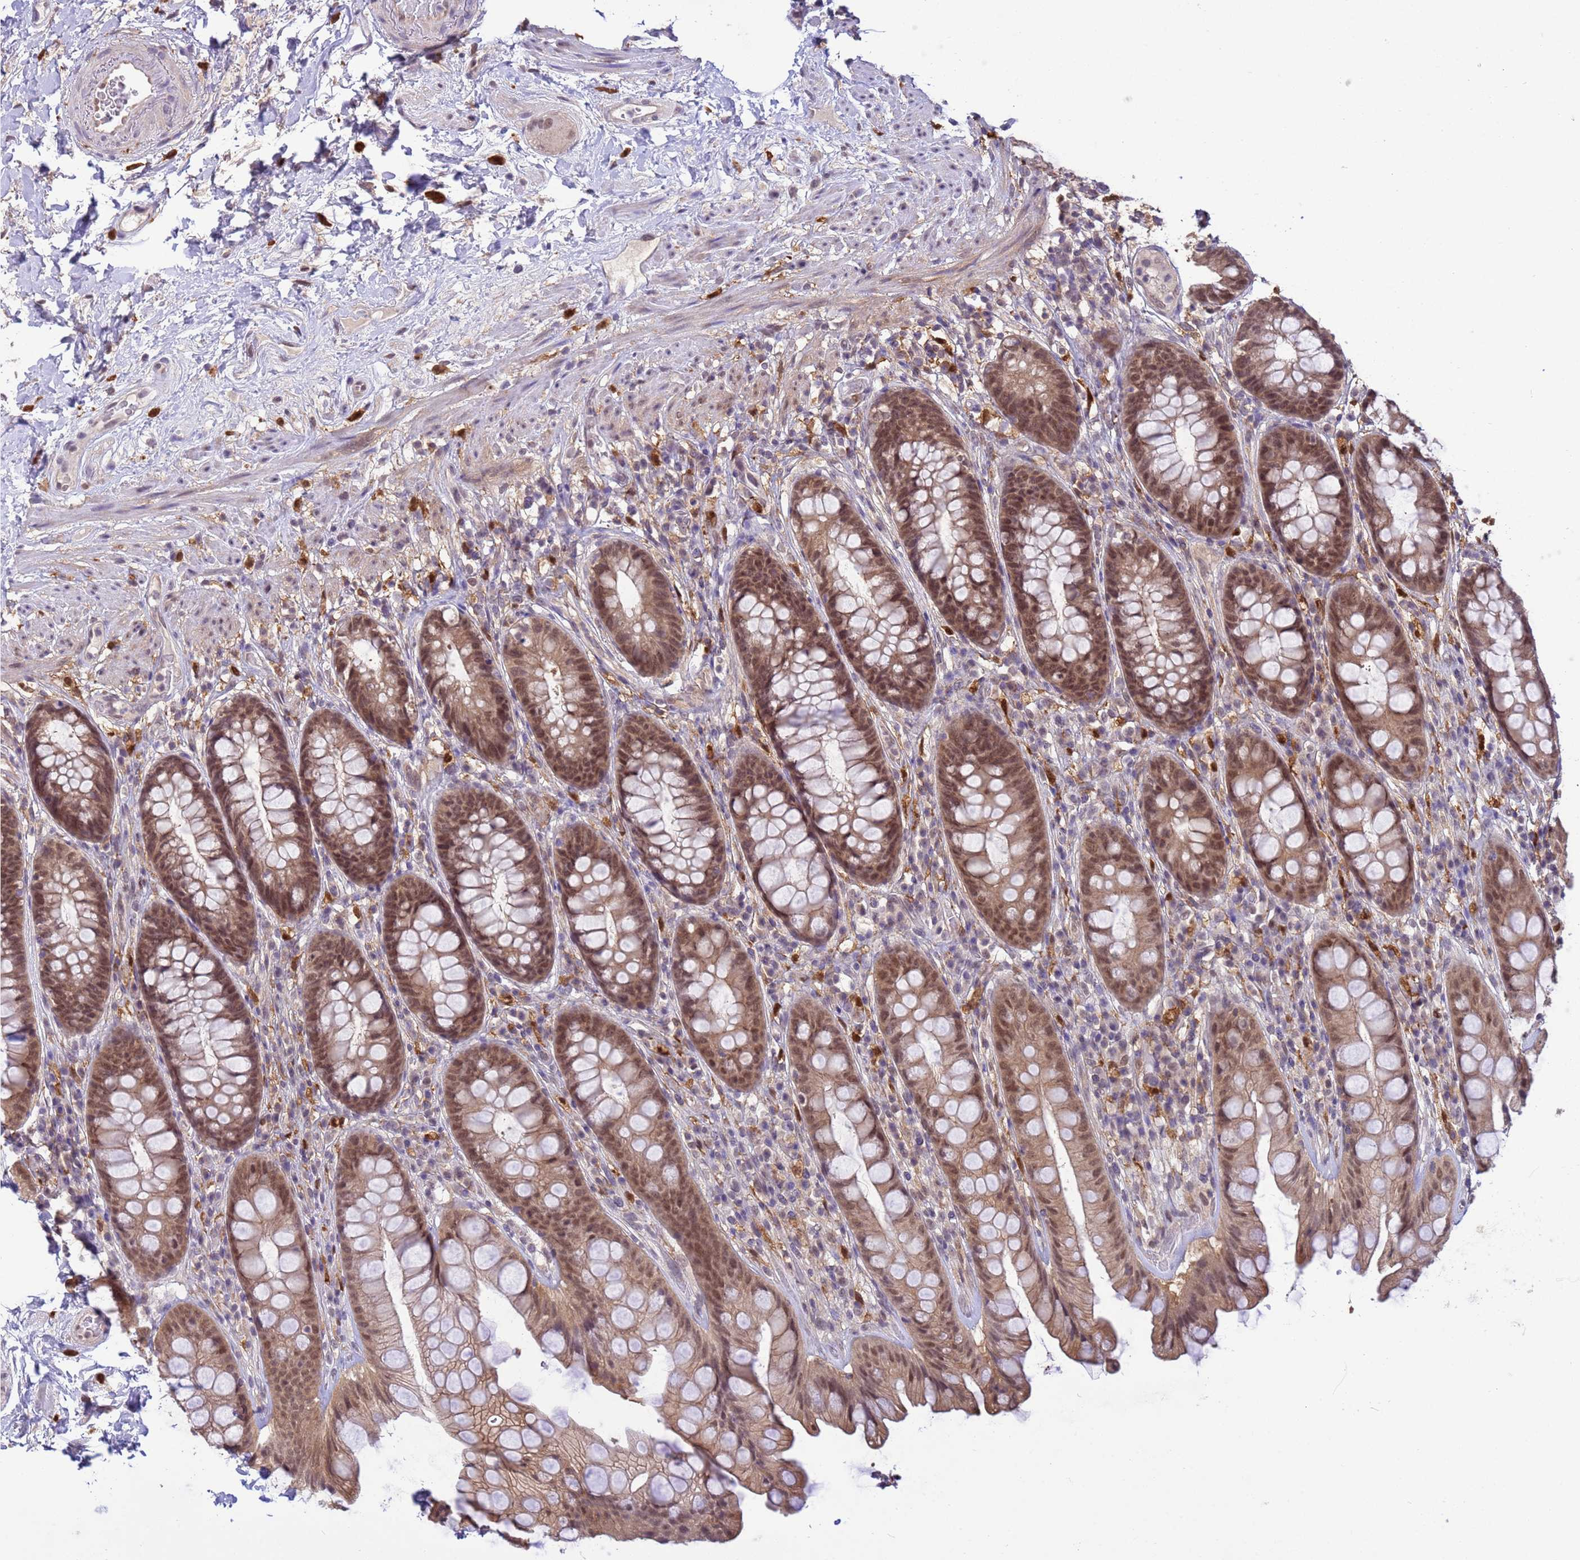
{"staining": {"intensity": "moderate", "quantity": ">75%", "location": "cytoplasmic/membranous,nuclear"}, "tissue": "rectum", "cell_type": "Glandular cells", "image_type": "normal", "snomed": [{"axis": "morphology", "description": "Normal tissue, NOS"}, {"axis": "topography", "description": "Rectum"}], "caption": "Immunohistochemistry of normal human rectum shows medium levels of moderate cytoplasmic/membranous,nuclear expression in approximately >75% of glandular cells.", "gene": "NPEPPS", "patient": {"sex": "male", "age": 74}}